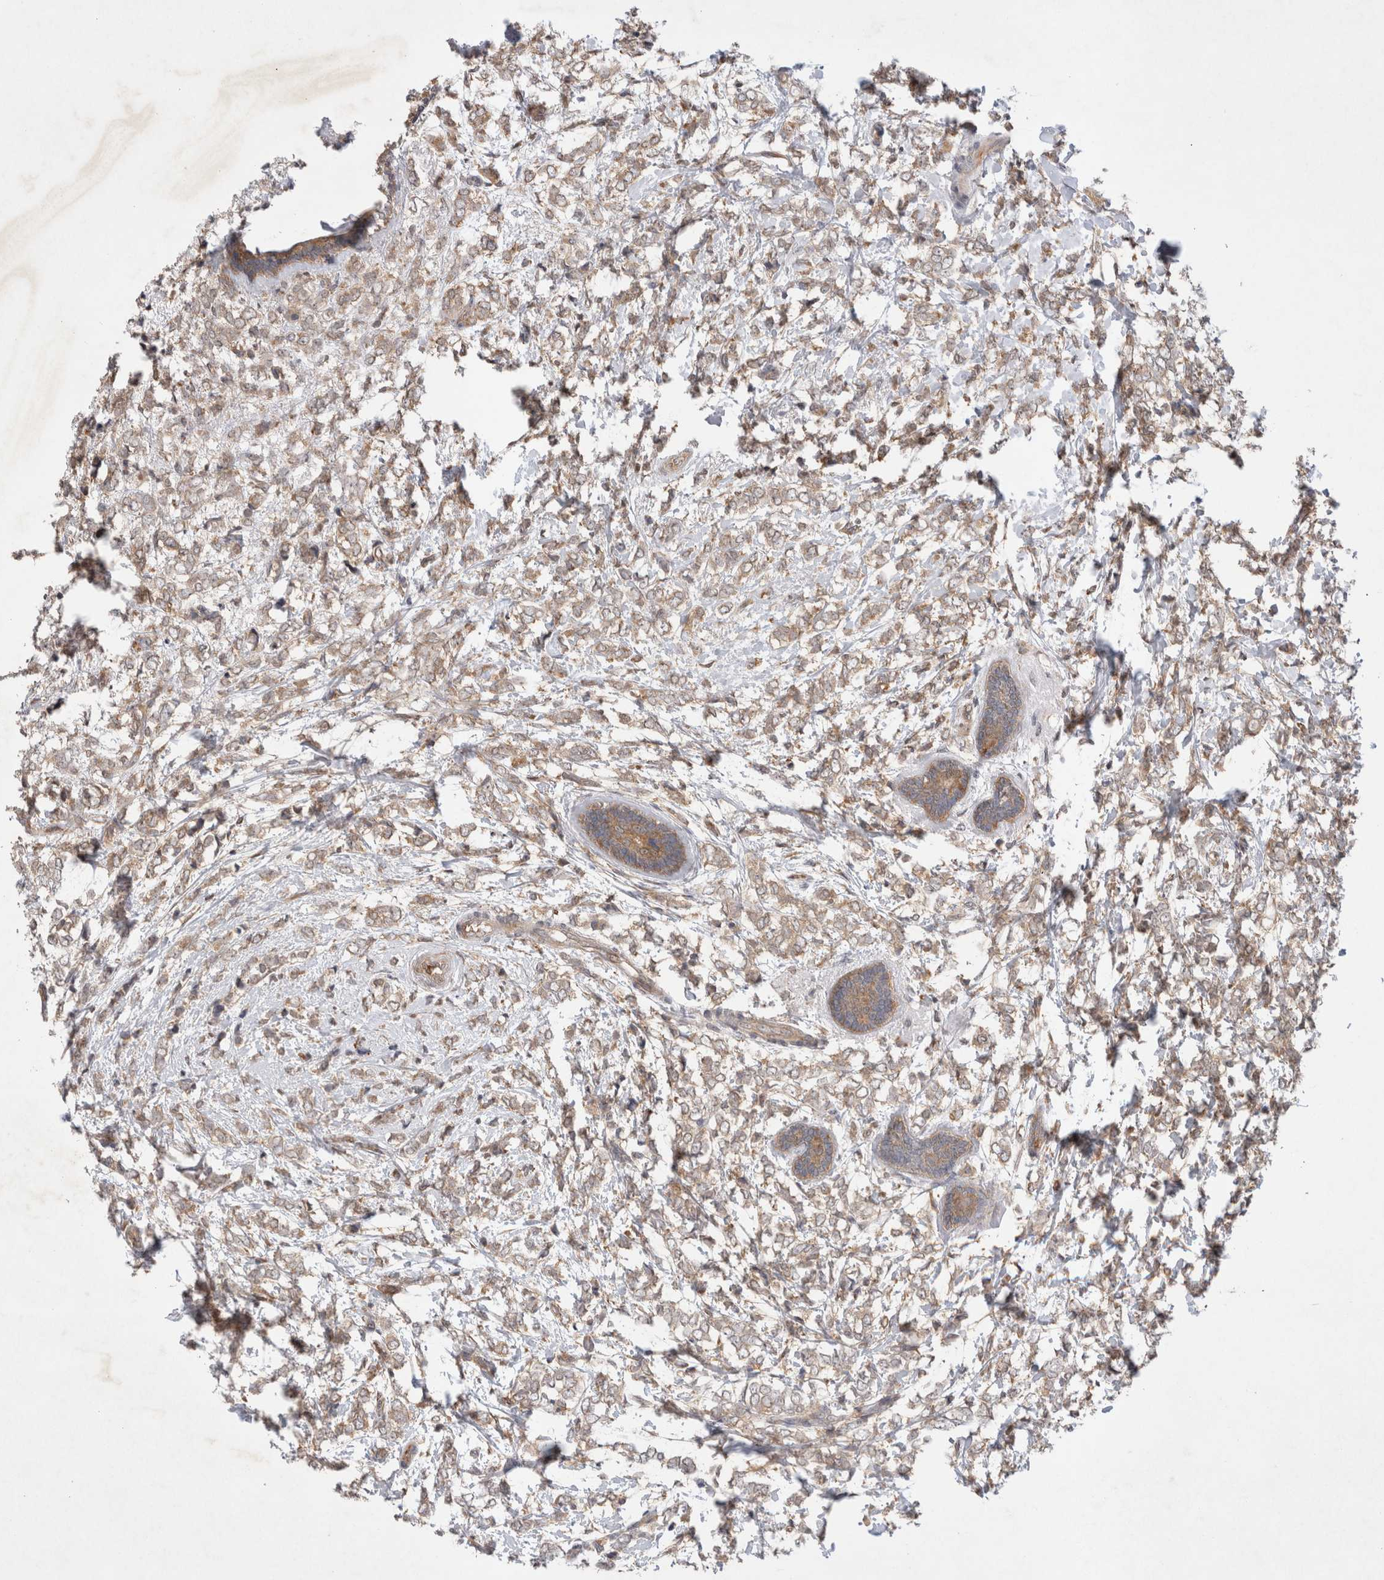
{"staining": {"intensity": "weak", "quantity": ">75%", "location": "cytoplasmic/membranous"}, "tissue": "breast cancer", "cell_type": "Tumor cells", "image_type": "cancer", "snomed": [{"axis": "morphology", "description": "Normal tissue, NOS"}, {"axis": "morphology", "description": "Lobular carcinoma"}, {"axis": "topography", "description": "Breast"}], "caption": "The image reveals immunohistochemical staining of breast lobular carcinoma. There is weak cytoplasmic/membranous staining is appreciated in about >75% of tumor cells.", "gene": "EIF3E", "patient": {"sex": "female", "age": 47}}